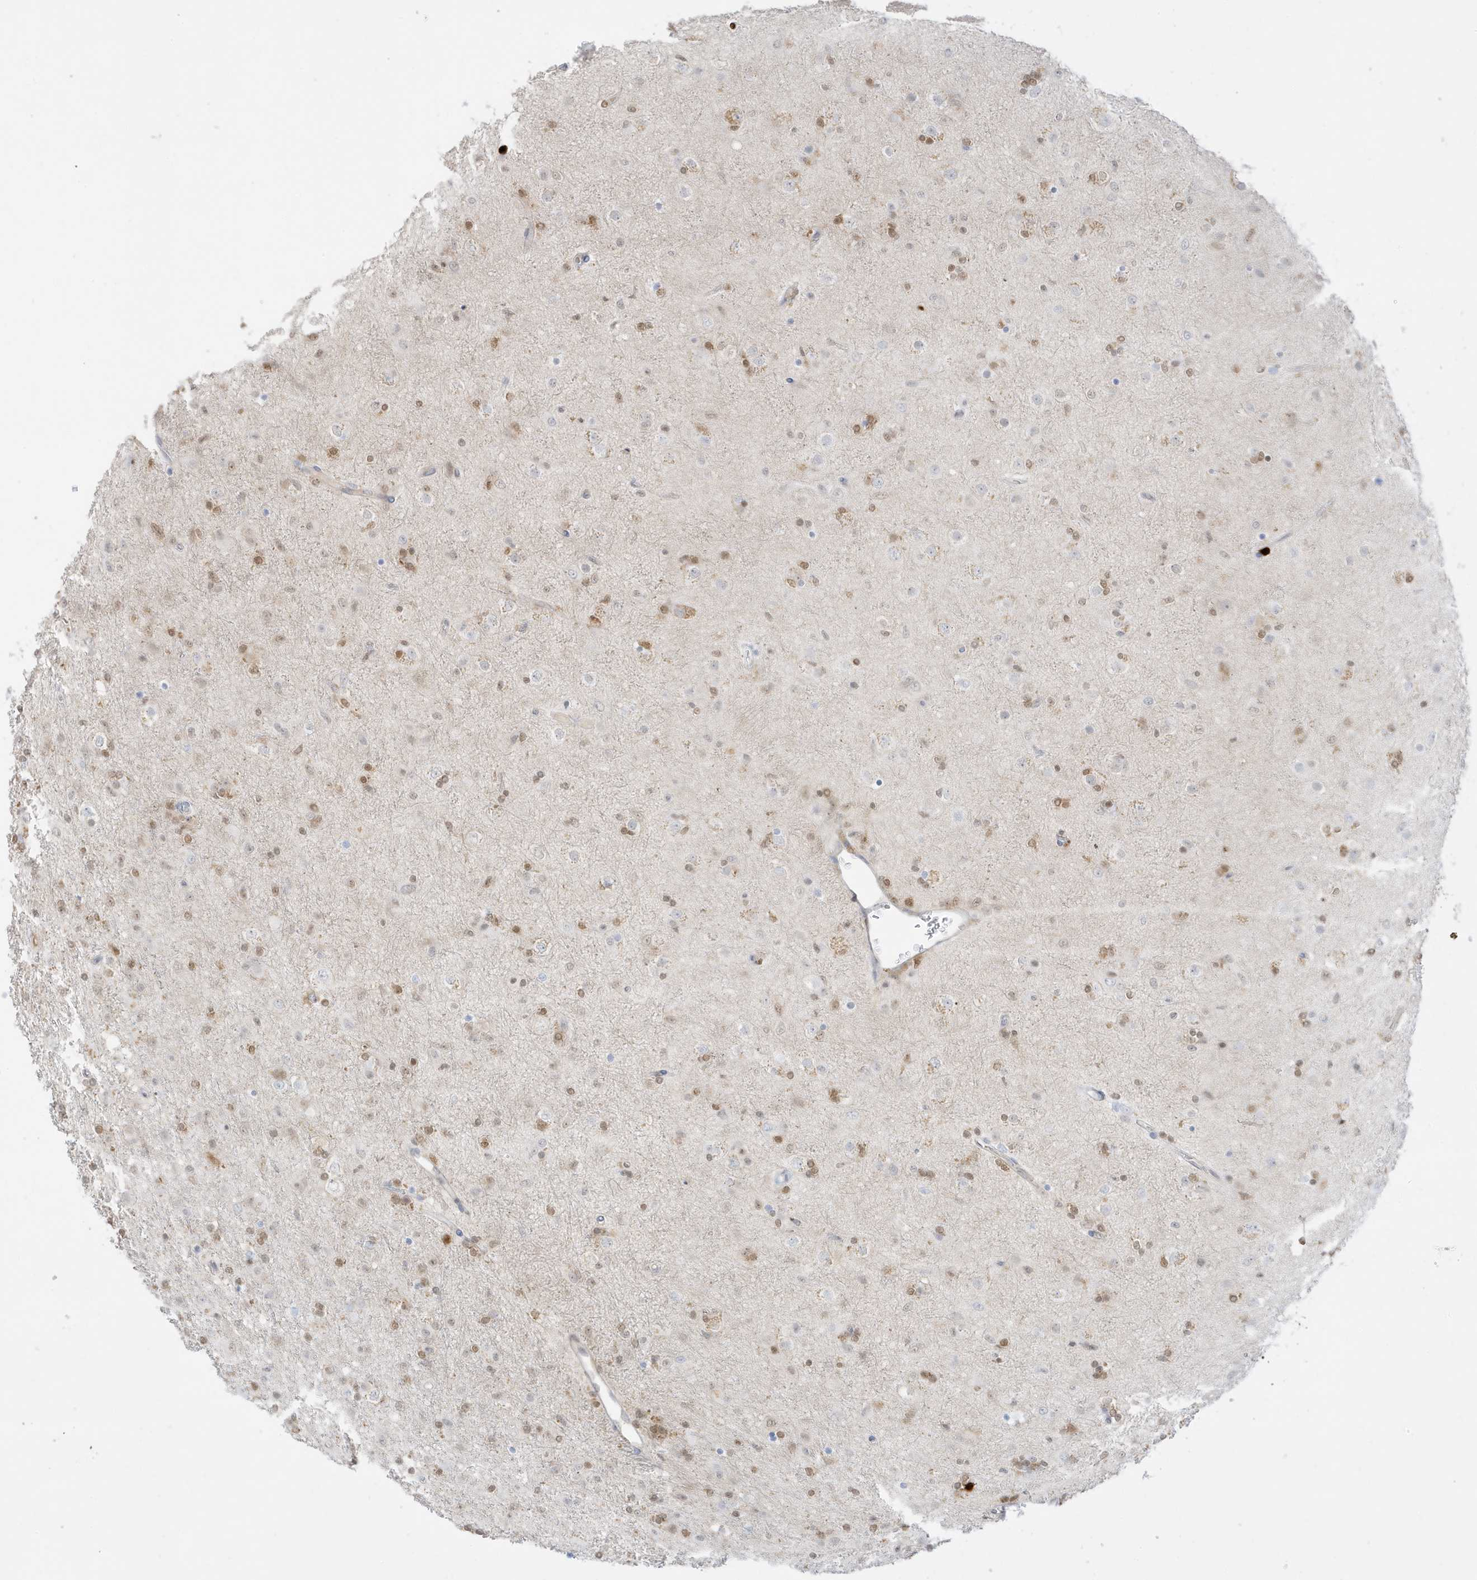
{"staining": {"intensity": "moderate", "quantity": ">75%", "location": "nuclear"}, "tissue": "glioma", "cell_type": "Tumor cells", "image_type": "cancer", "snomed": [{"axis": "morphology", "description": "Glioma, malignant, Low grade"}, {"axis": "topography", "description": "Brain"}], "caption": "Low-grade glioma (malignant) stained for a protein (brown) demonstrates moderate nuclear positive expression in approximately >75% of tumor cells.", "gene": "GCA", "patient": {"sex": "male", "age": 65}}